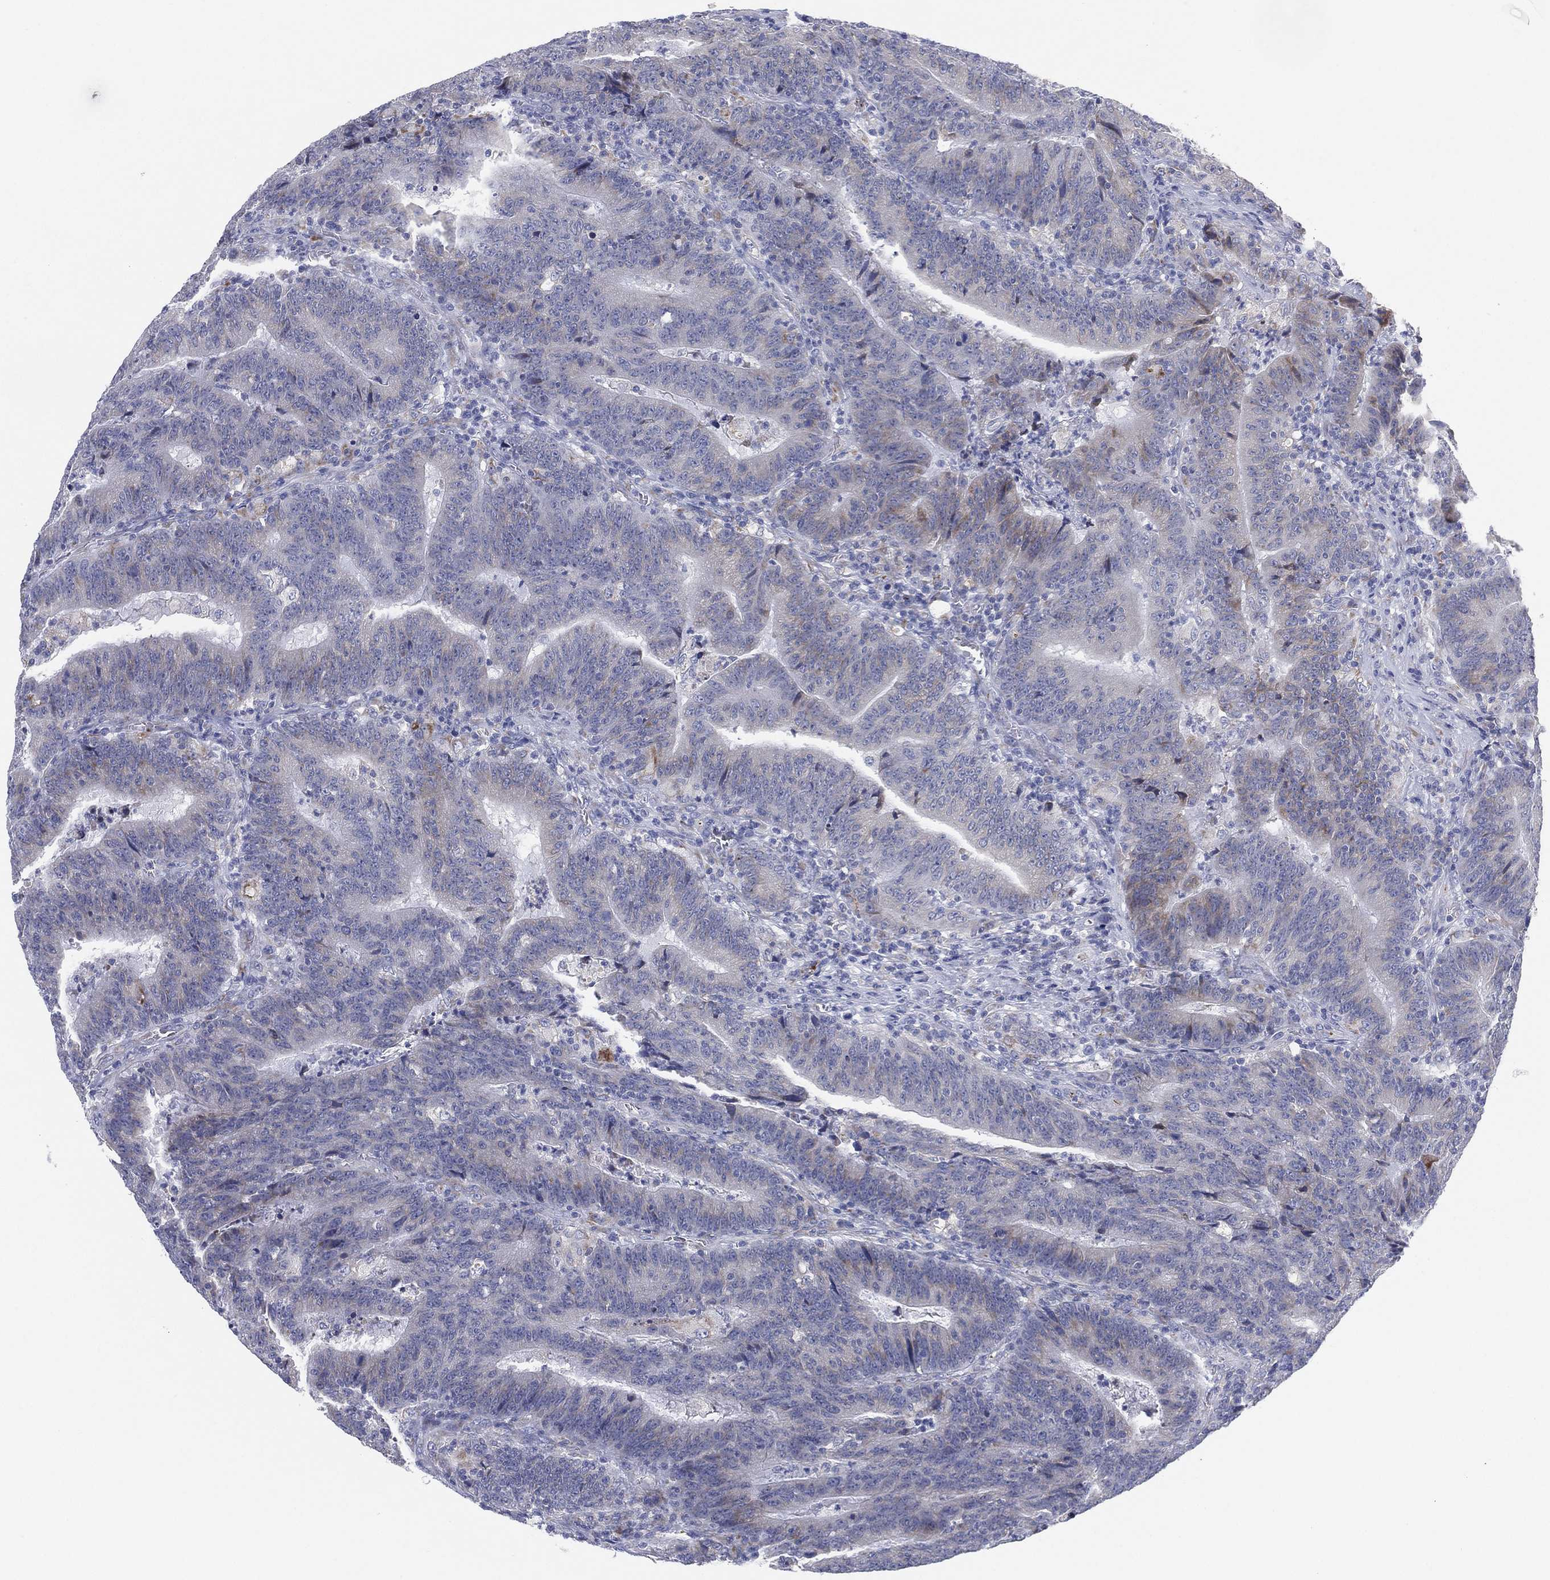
{"staining": {"intensity": "negative", "quantity": "none", "location": "none"}, "tissue": "colorectal cancer", "cell_type": "Tumor cells", "image_type": "cancer", "snomed": [{"axis": "morphology", "description": "Adenocarcinoma, NOS"}, {"axis": "topography", "description": "Colon"}], "caption": "This photomicrograph is of adenocarcinoma (colorectal) stained with immunohistochemistry (IHC) to label a protein in brown with the nuclei are counter-stained blue. There is no expression in tumor cells.", "gene": "TMEM40", "patient": {"sex": "female", "age": 75}}